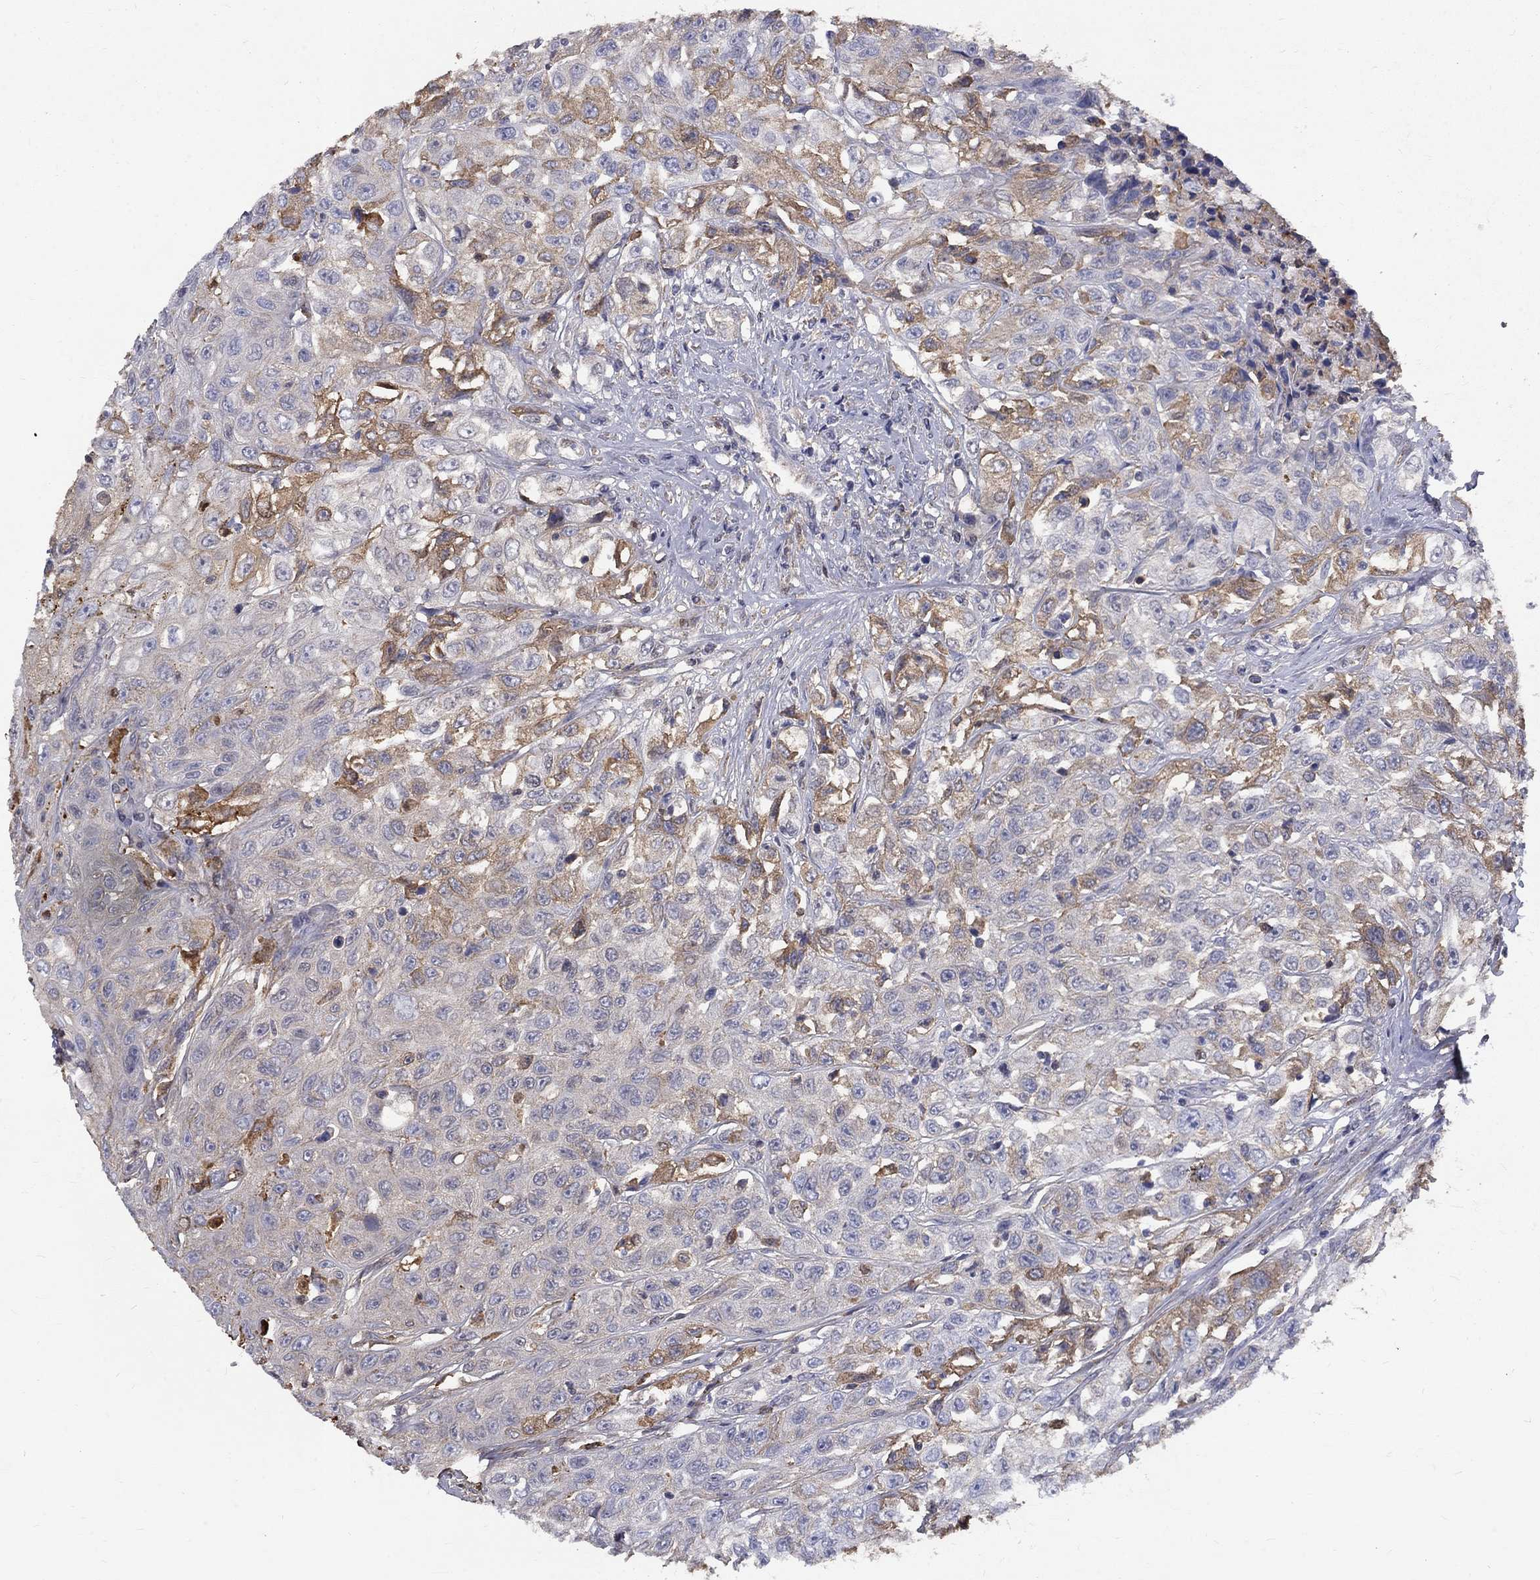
{"staining": {"intensity": "moderate", "quantity": "25%-75%", "location": "cytoplasmic/membranous"}, "tissue": "urothelial cancer", "cell_type": "Tumor cells", "image_type": "cancer", "snomed": [{"axis": "morphology", "description": "Urothelial carcinoma, High grade"}, {"axis": "topography", "description": "Urinary bladder"}], "caption": "Immunohistochemical staining of human urothelial cancer exhibits moderate cytoplasmic/membranous protein positivity in approximately 25%-75% of tumor cells. The staining was performed using DAB (3,3'-diaminobenzidine) to visualize the protein expression in brown, while the nuclei were stained in blue with hematoxylin (Magnification: 20x).", "gene": "EPDR1", "patient": {"sex": "female", "age": 56}}